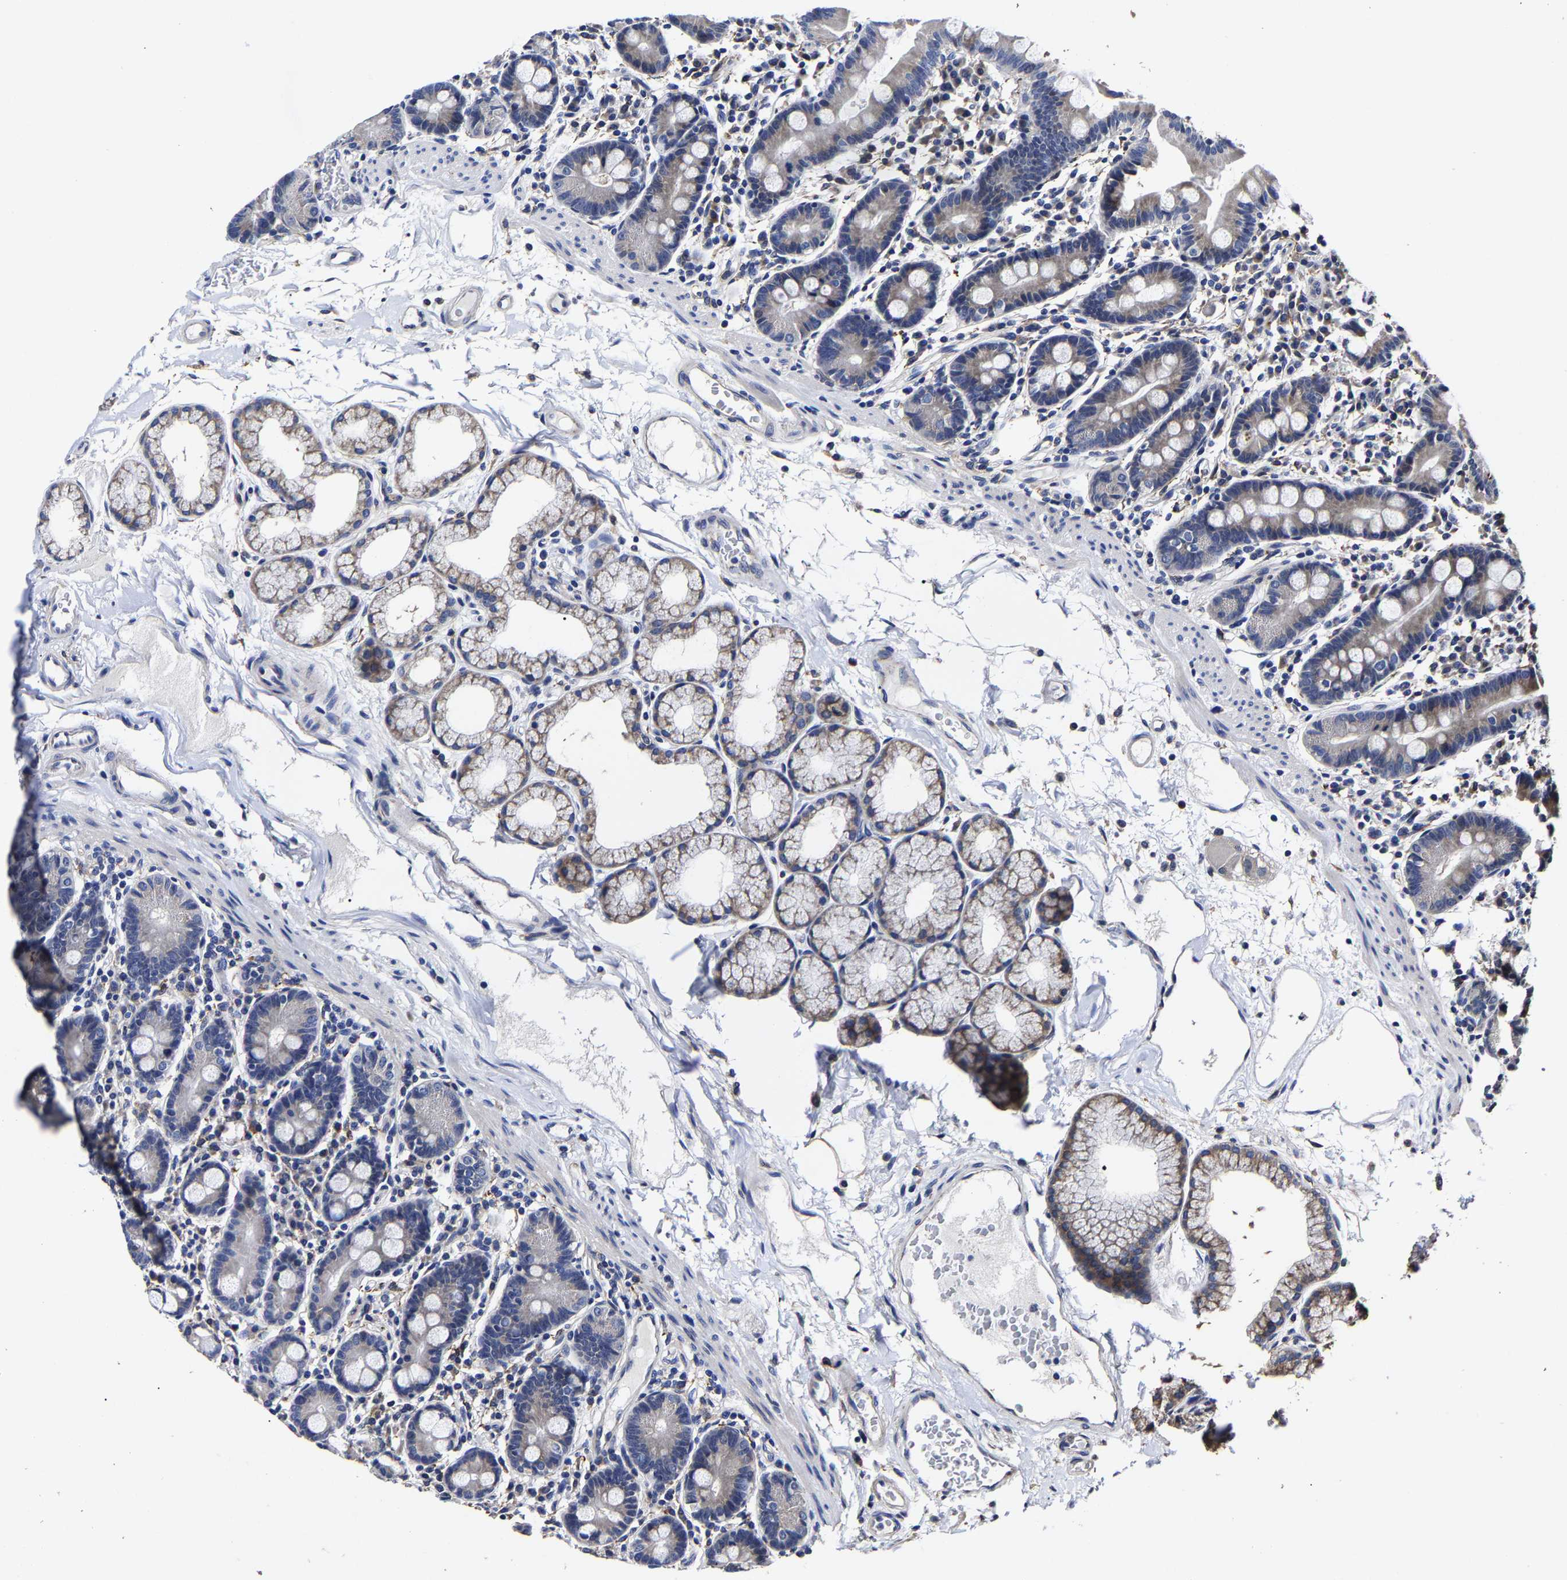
{"staining": {"intensity": "weak", "quantity": "25%-75%", "location": "cytoplasmic/membranous"}, "tissue": "duodenum", "cell_type": "Glandular cells", "image_type": "normal", "snomed": [{"axis": "morphology", "description": "Normal tissue, NOS"}, {"axis": "topography", "description": "Duodenum"}], "caption": "The image exhibits a brown stain indicating the presence of a protein in the cytoplasmic/membranous of glandular cells in duodenum.", "gene": "AASS", "patient": {"sex": "male", "age": 50}}